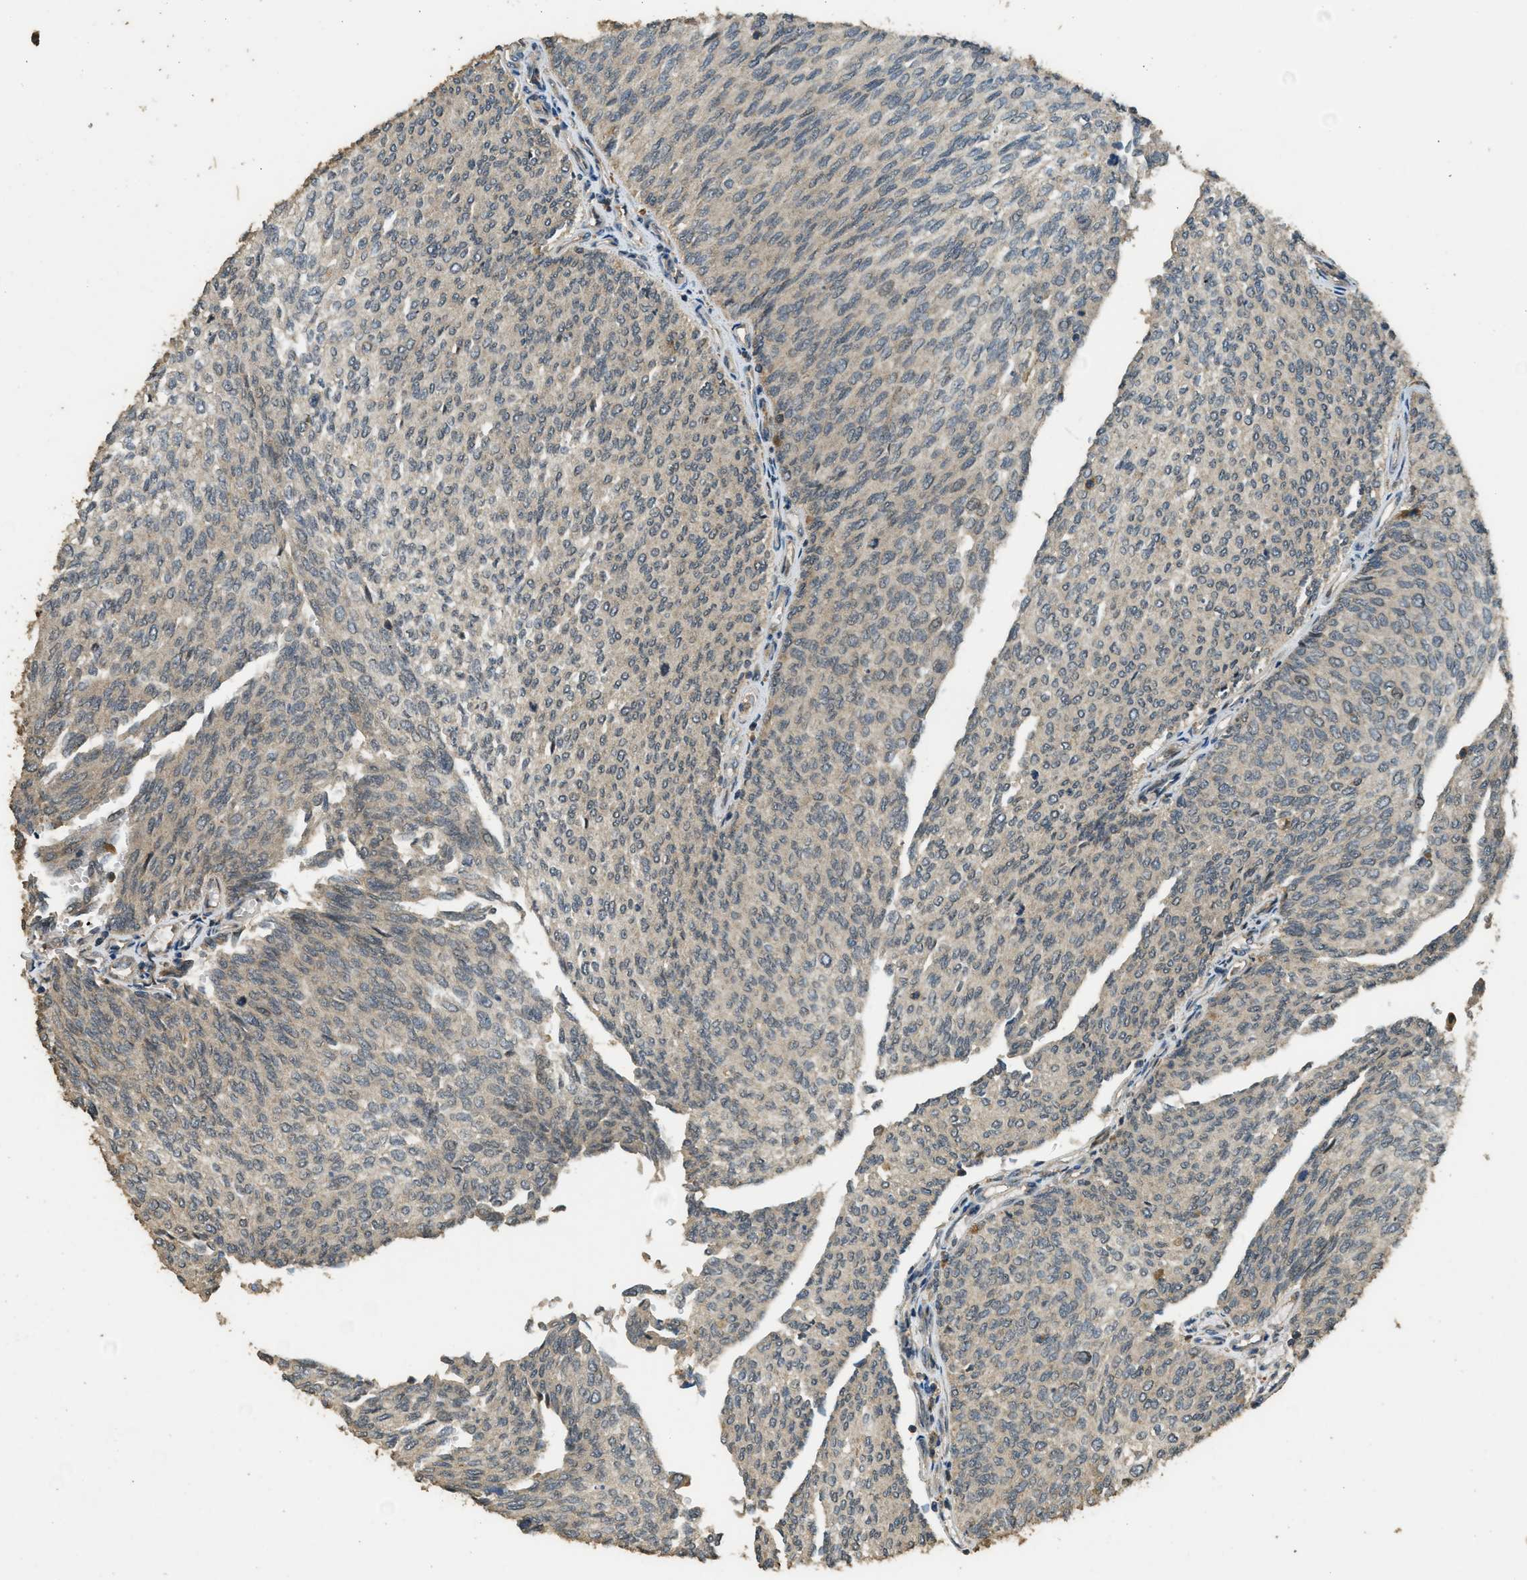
{"staining": {"intensity": "weak", "quantity": ">75%", "location": "cytoplasmic/membranous"}, "tissue": "urothelial cancer", "cell_type": "Tumor cells", "image_type": "cancer", "snomed": [{"axis": "morphology", "description": "Urothelial carcinoma, Low grade"}, {"axis": "topography", "description": "Urinary bladder"}], "caption": "Brown immunohistochemical staining in urothelial cancer displays weak cytoplasmic/membranous staining in approximately >75% of tumor cells. (DAB IHC with brightfield microscopy, high magnification).", "gene": "PPP6R3", "patient": {"sex": "female", "age": 79}}